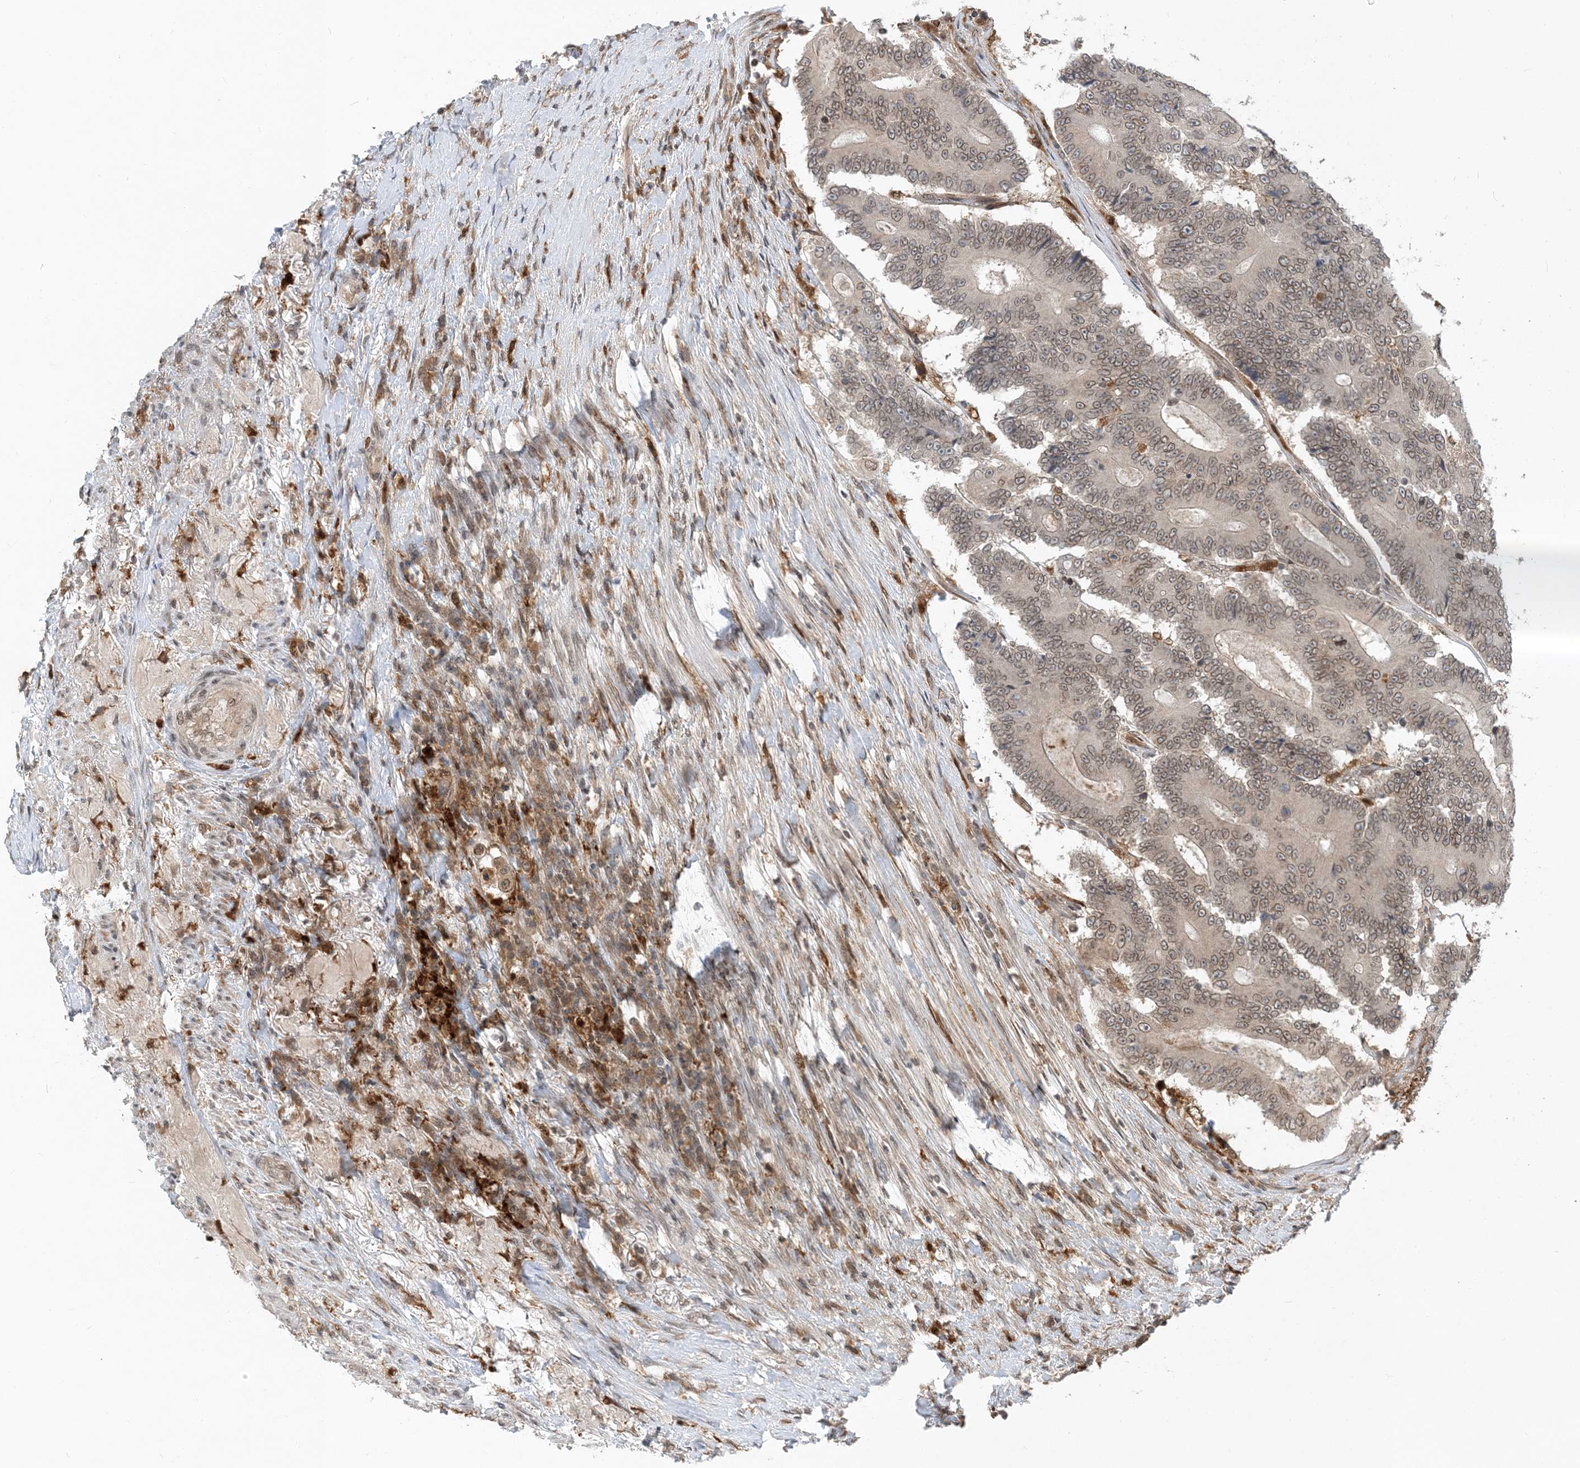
{"staining": {"intensity": "weak", "quantity": ">75%", "location": "cytoplasmic/membranous,nuclear"}, "tissue": "colorectal cancer", "cell_type": "Tumor cells", "image_type": "cancer", "snomed": [{"axis": "morphology", "description": "Adenocarcinoma, NOS"}, {"axis": "topography", "description": "Colon"}], "caption": "Colorectal adenocarcinoma stained with IHC shows weak cytoplasmic/membranous and nuclear staining in about >75% of tumor cells. The staining is performed using DAB brown chromogen to label protein expression. The nuclei are counter-stained blue using hematoxylin.", "gene": "NAGK", "patient": {"sex": "male", "age": 83}}